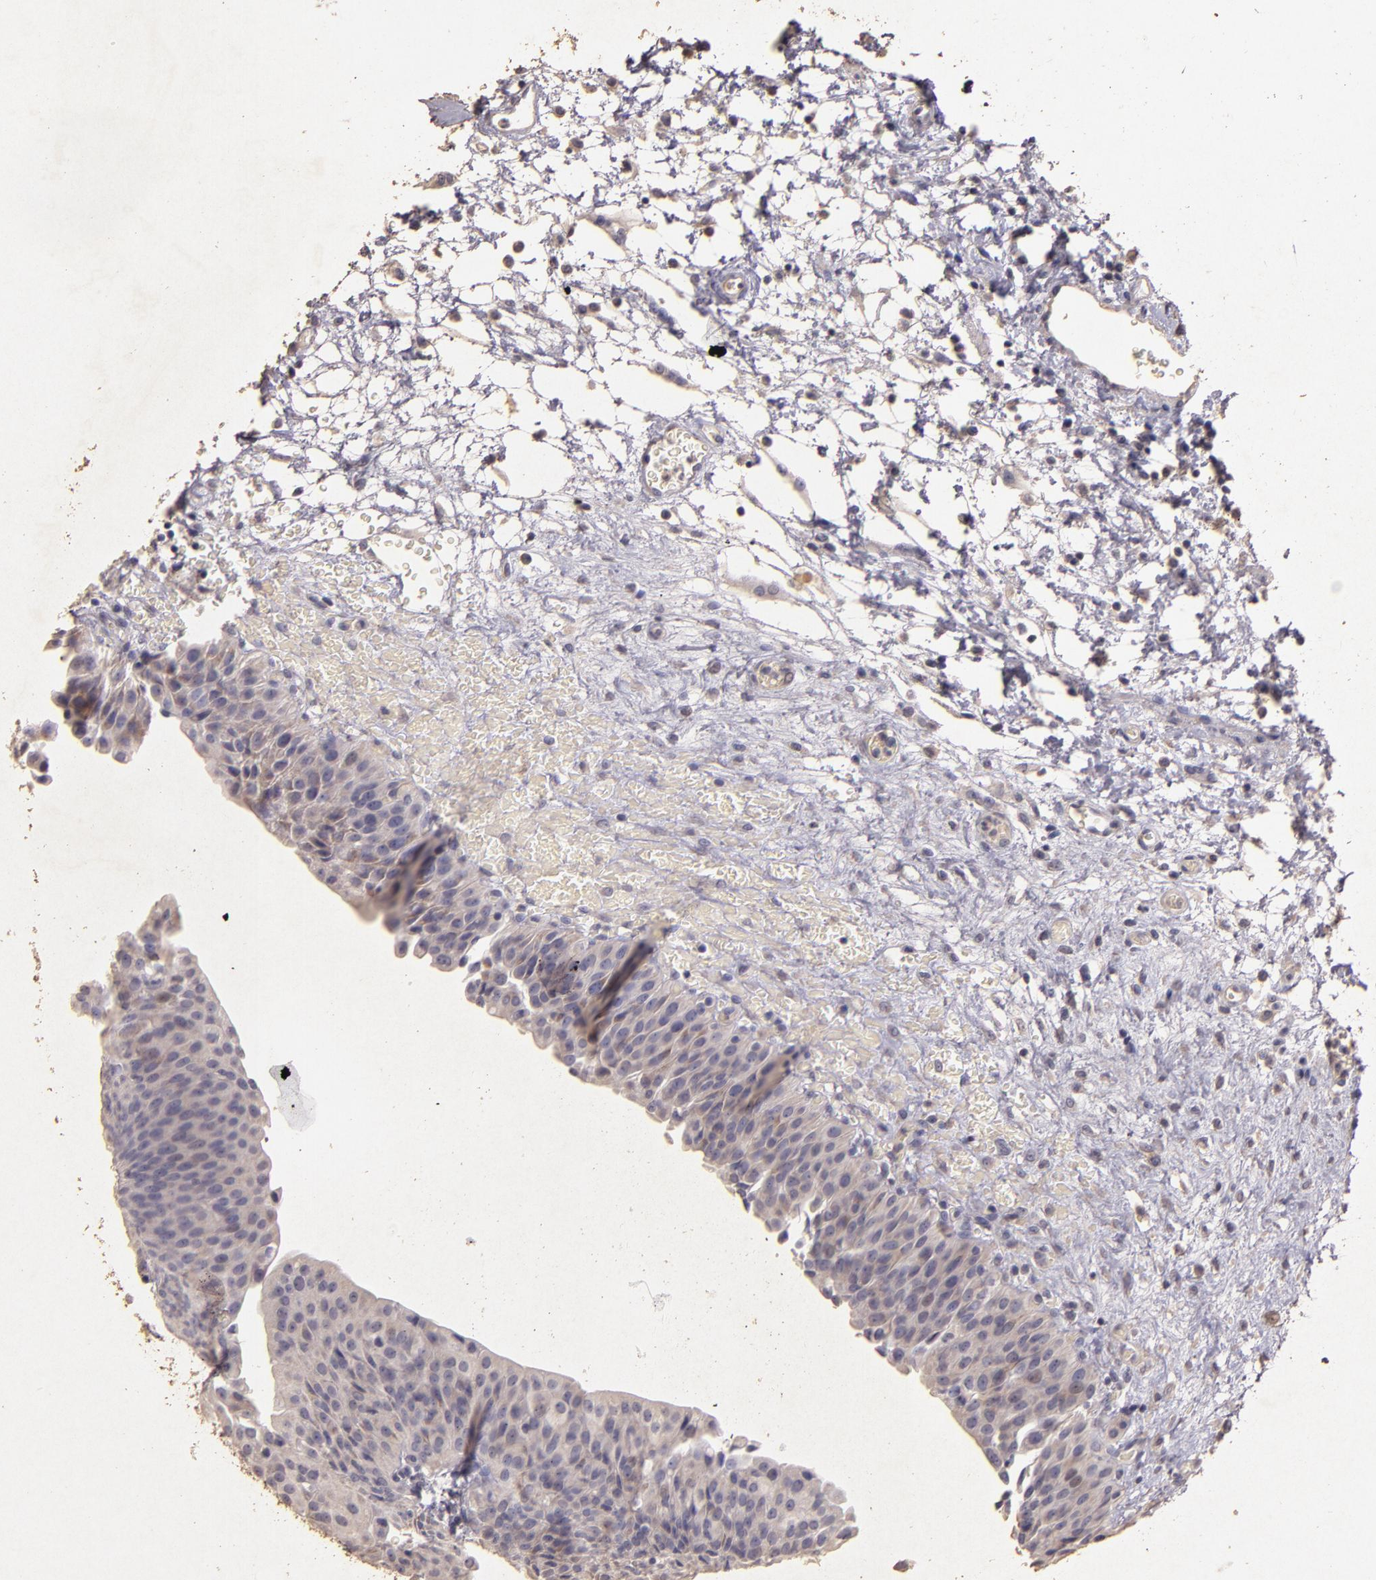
{"staining": {"intensity": "weak", "quantity": "25%-75%", "location": "cytoplasmic/membranous"}, "tissue": "urinary bladder", "cell_type": "Urothelial cells", "image_type": "normal", "snomed": [{"axis": "morphology", "description": "Normal tissue, NOS"}, {"axis": "topography", "description": "Smooth muscle"}, {"axis": "topography", "description": "Urinary bladder"}], "caption": "Protein staining of normal urinary bladder shows weak cytoplasmic/membranous expression in about 25%-75% of urothelial cells.", "gene": "BCL2L13", "patient": {"sex": "male", "age": 35}}